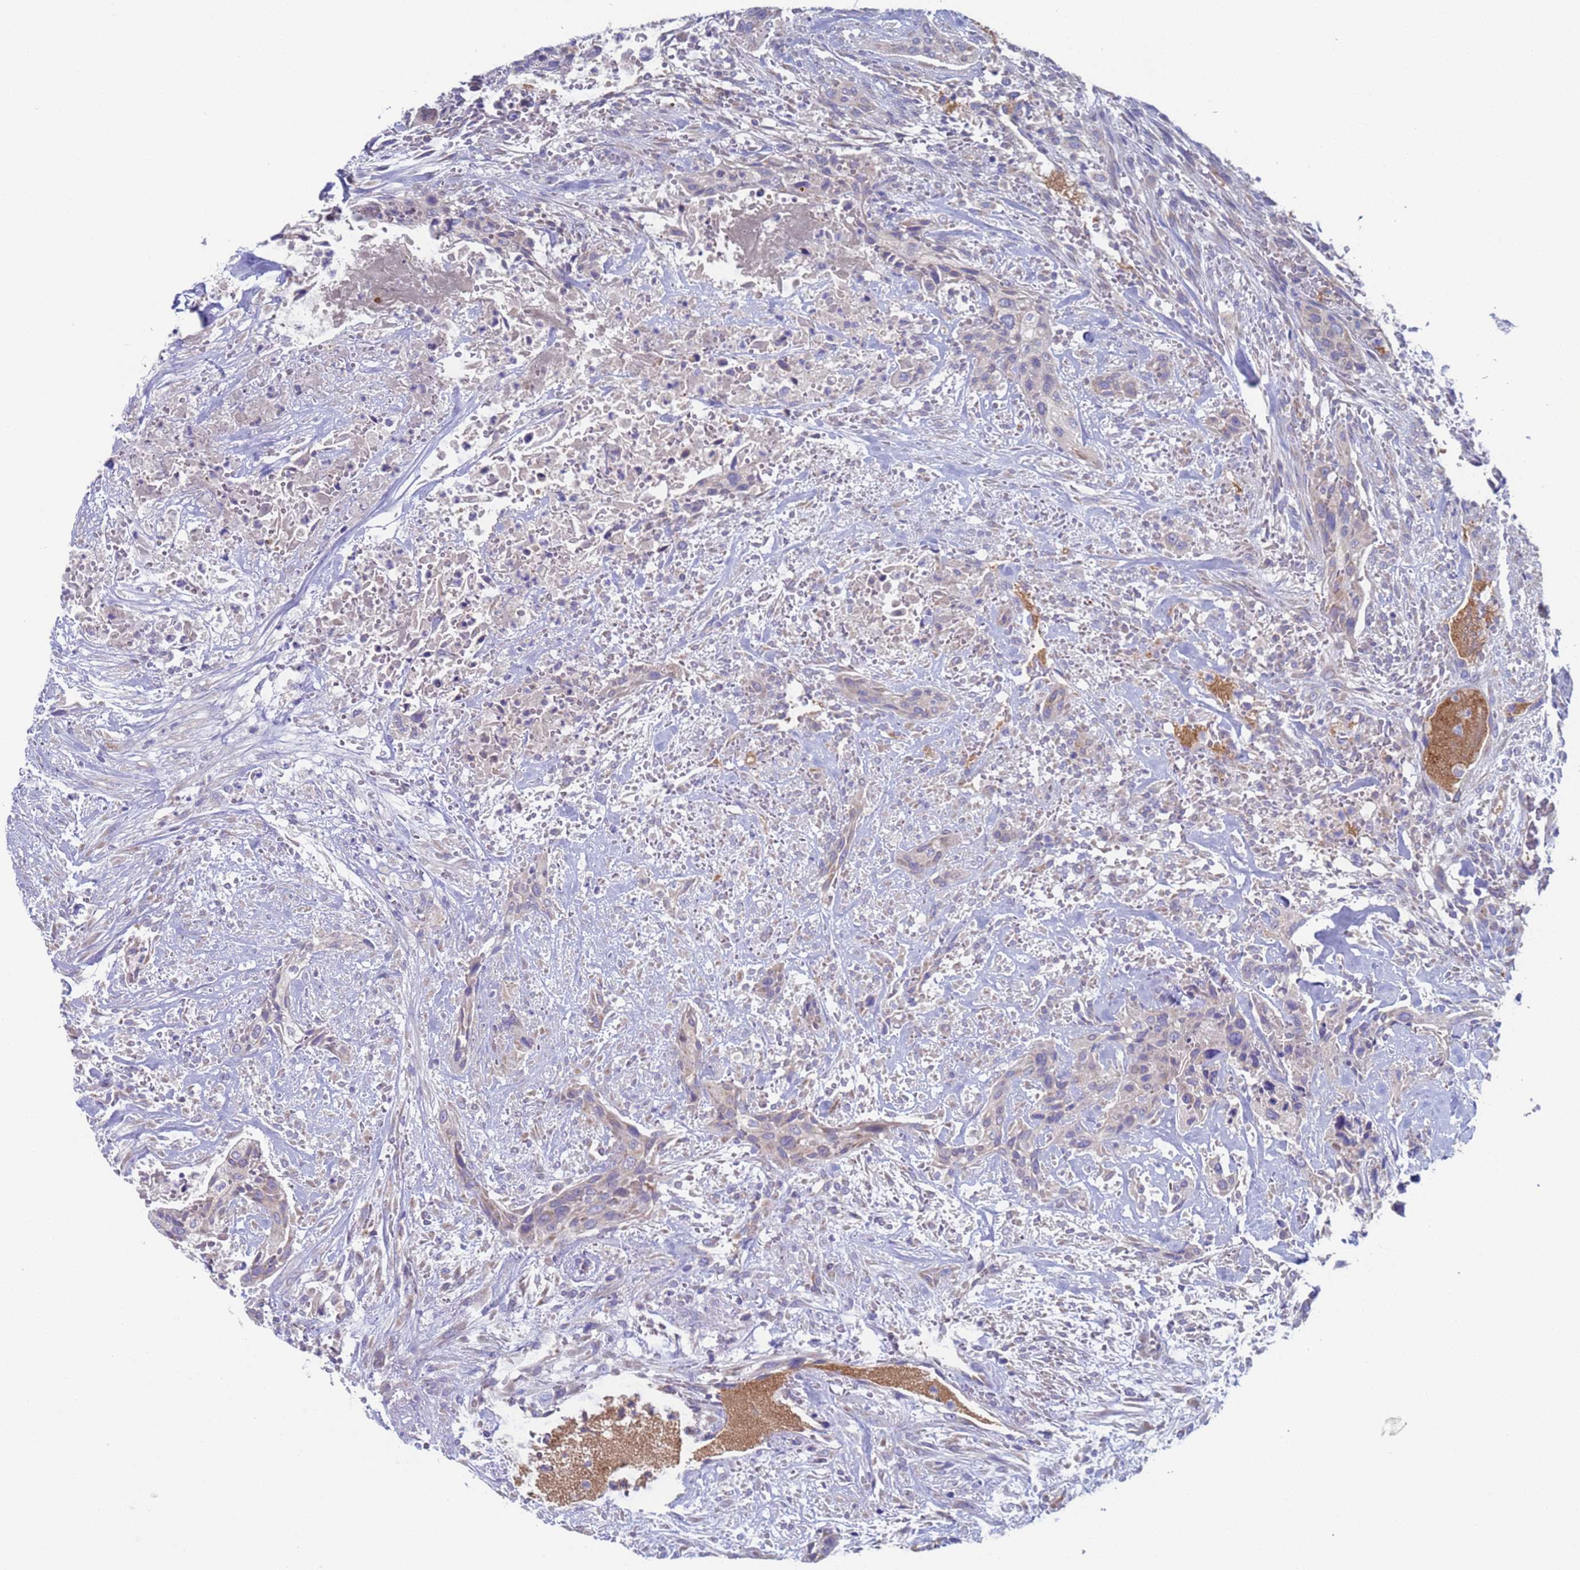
{"staining": {"intensity": "negative", "quantity": "none", "location": "none"}, "tissue": "urothelial cancer", "cell_type": "Tumor cells", "image_type": "cancer", "snomed": [{"axis": "morphology", "description": "Urothelial carcinoma, High grade"}, {"axis": "topography", "description": "Urinary bladder"}], "caption": "DAB (3,3'-diaminobenzidine) immunohistochemical staining of urothelial carcinoma (high-grade) shows no significant staining in tumor cells.", "gene": "PET117", "patient": {"sex": "male", "age": 35}}